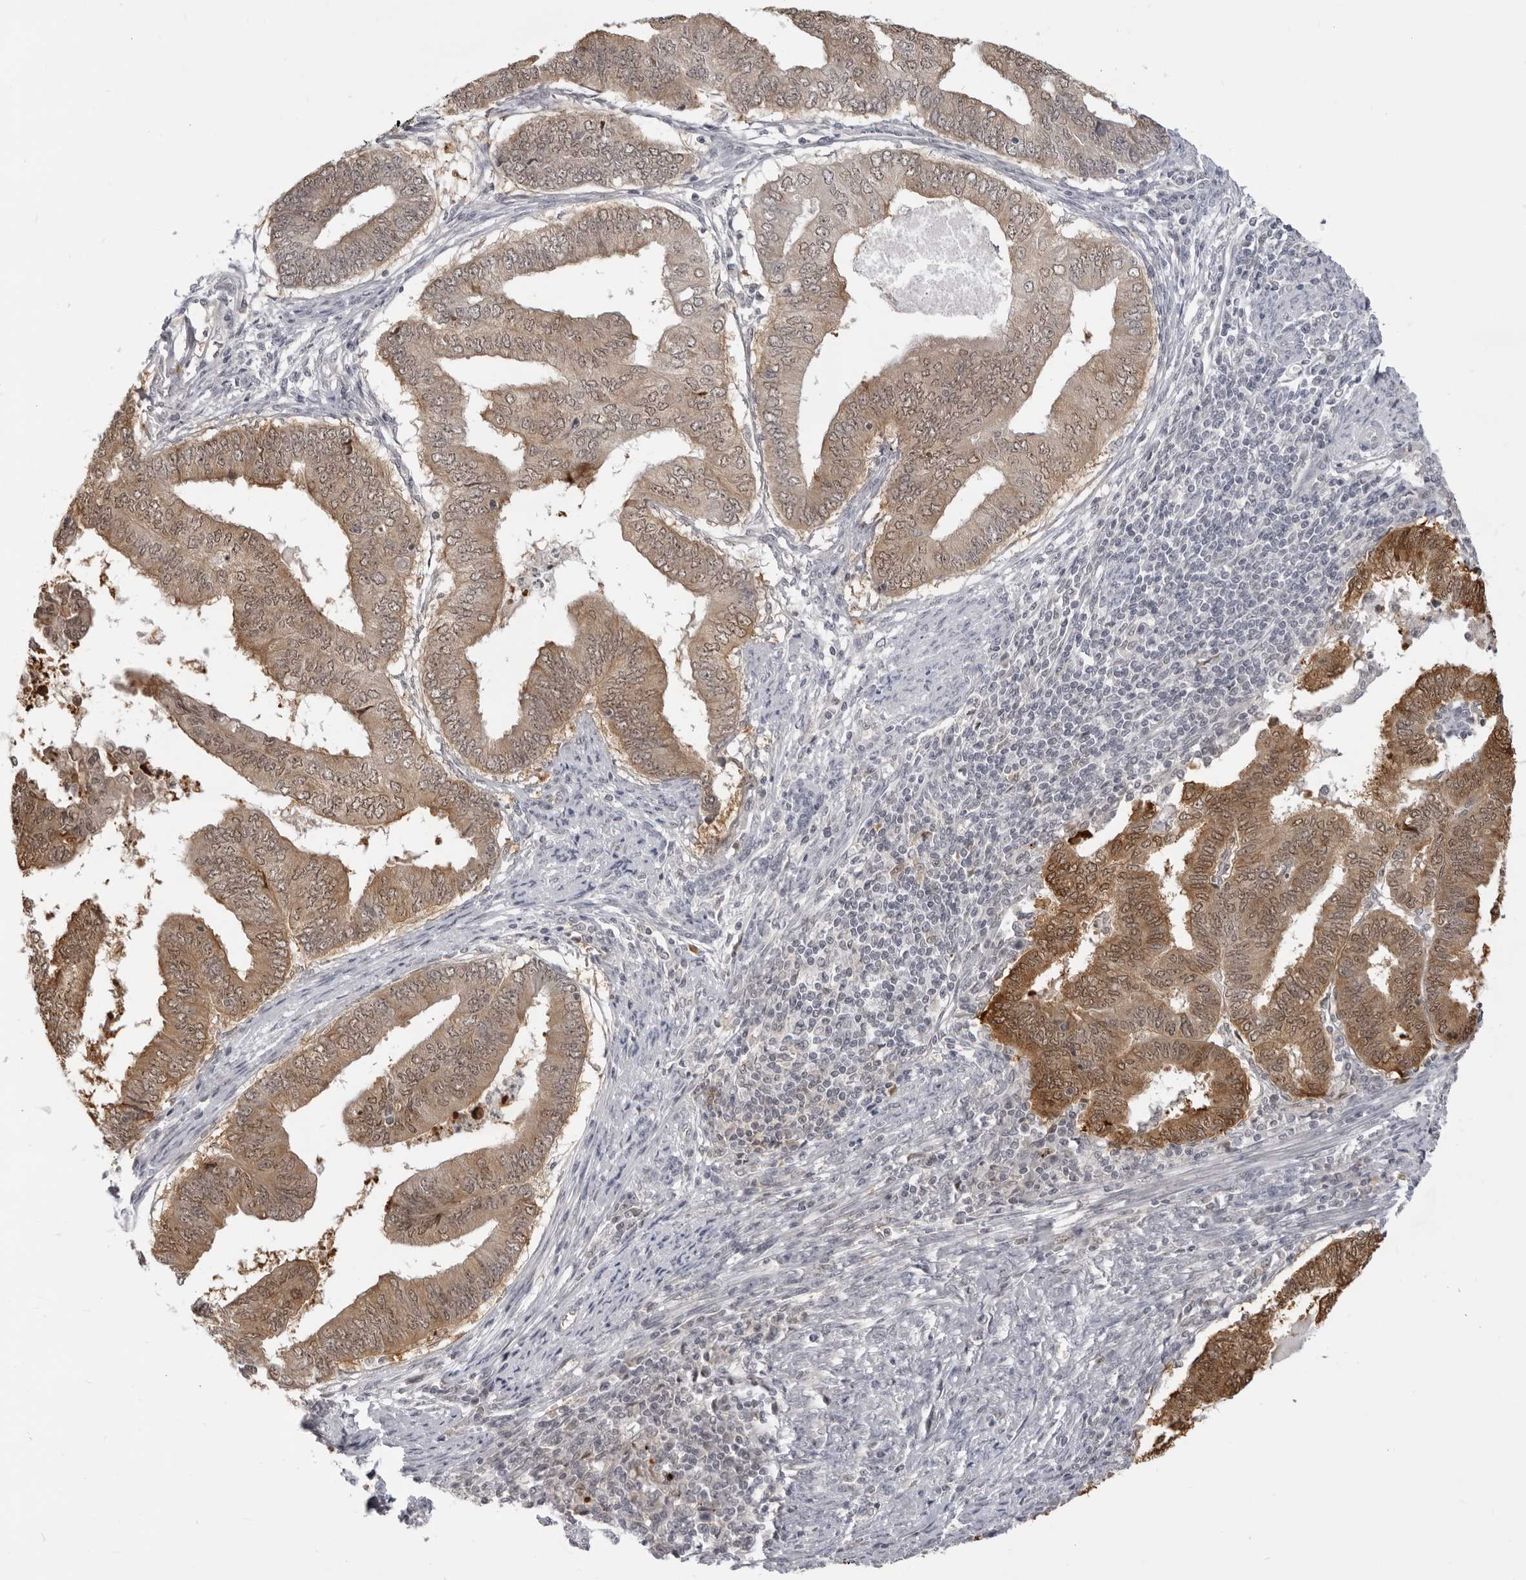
{"staining": {"intensity": "moderate", "quantity": ">75%", "location": "cytoplasmic/membranous,nuclear"}, "tissue": "endometrial cancer", "cell_type": "Tumor cells", "image_type": "cancer", "snomed": [{"axis": "morphology", "description": "Polyp, NOS"}, {"axis": "morphology", "description": "Adenocarcinoma, NOS"}, {"axis": "morphology", "description": "Adenoma, NOS"}, {"axis": "topography", "description": "Endometrium"}], "caption": "Endometrial polyp tissue demonstrates moderate cytoplasmic/membranous and nuclear staining in about >75% of tumor cells, visualized by immunohistochemistry.", "gene": "SRGAP2", "patient": {"sex": "female", "age": 79}}